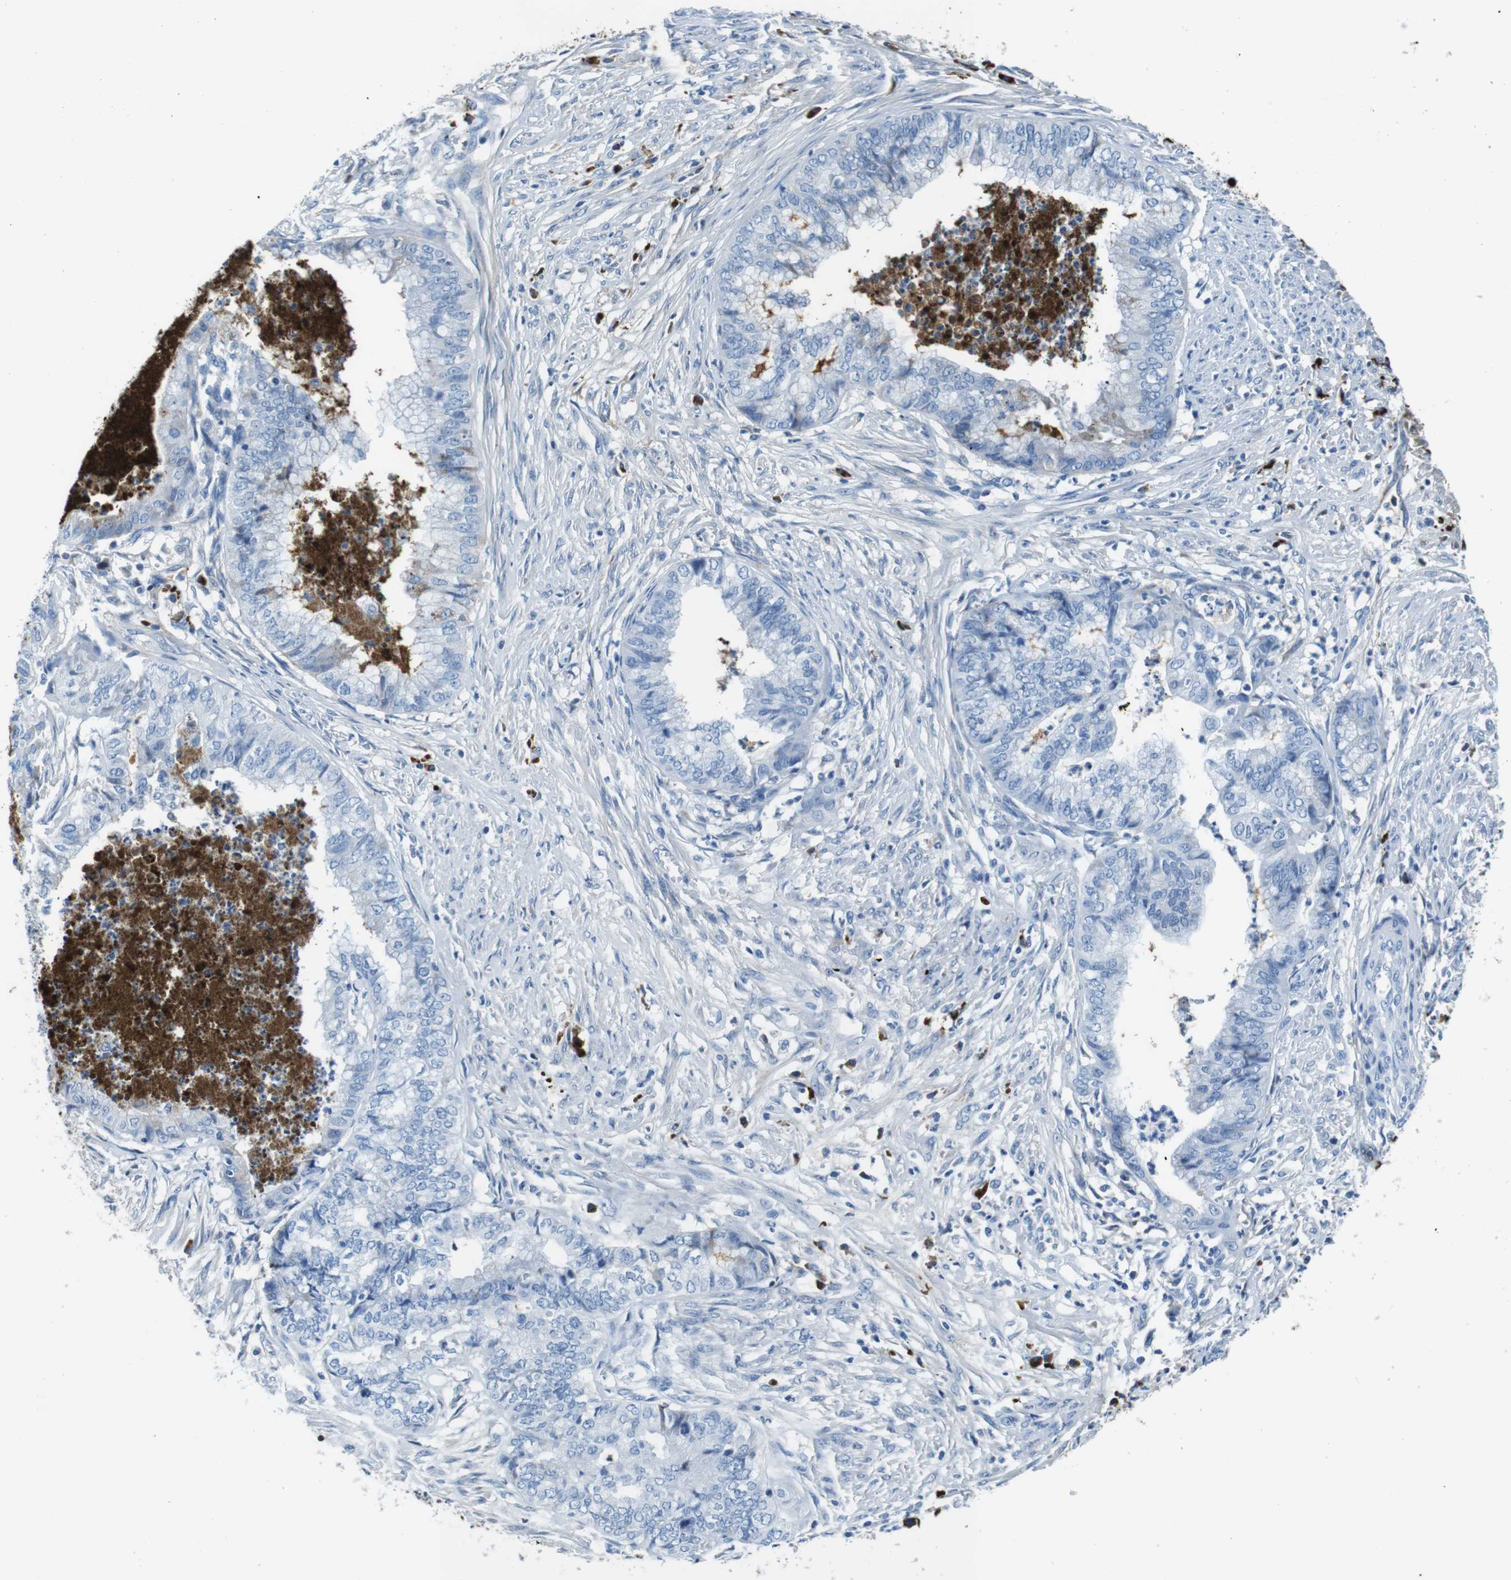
{"staining": {"intensity": "negative", "quantity": "none", "location": "none"}, "tissue": "endometrial cancer", "cell_type": "Tumor cells", "image_type": "cancer", "snomed": [{"axis": "morphology", "description": "Necrosis, NOS"}, {"axis": "morphology", "description": "Adenocarcinoma, NOS"}, {"axis": "topography", "description": "Endometrium"}], "caption": "Image shows no significant protein positivity in tumor cells of endometrial cancer.", "gene": "IGKC", "patient": {"sex": "female", "age": 79}}